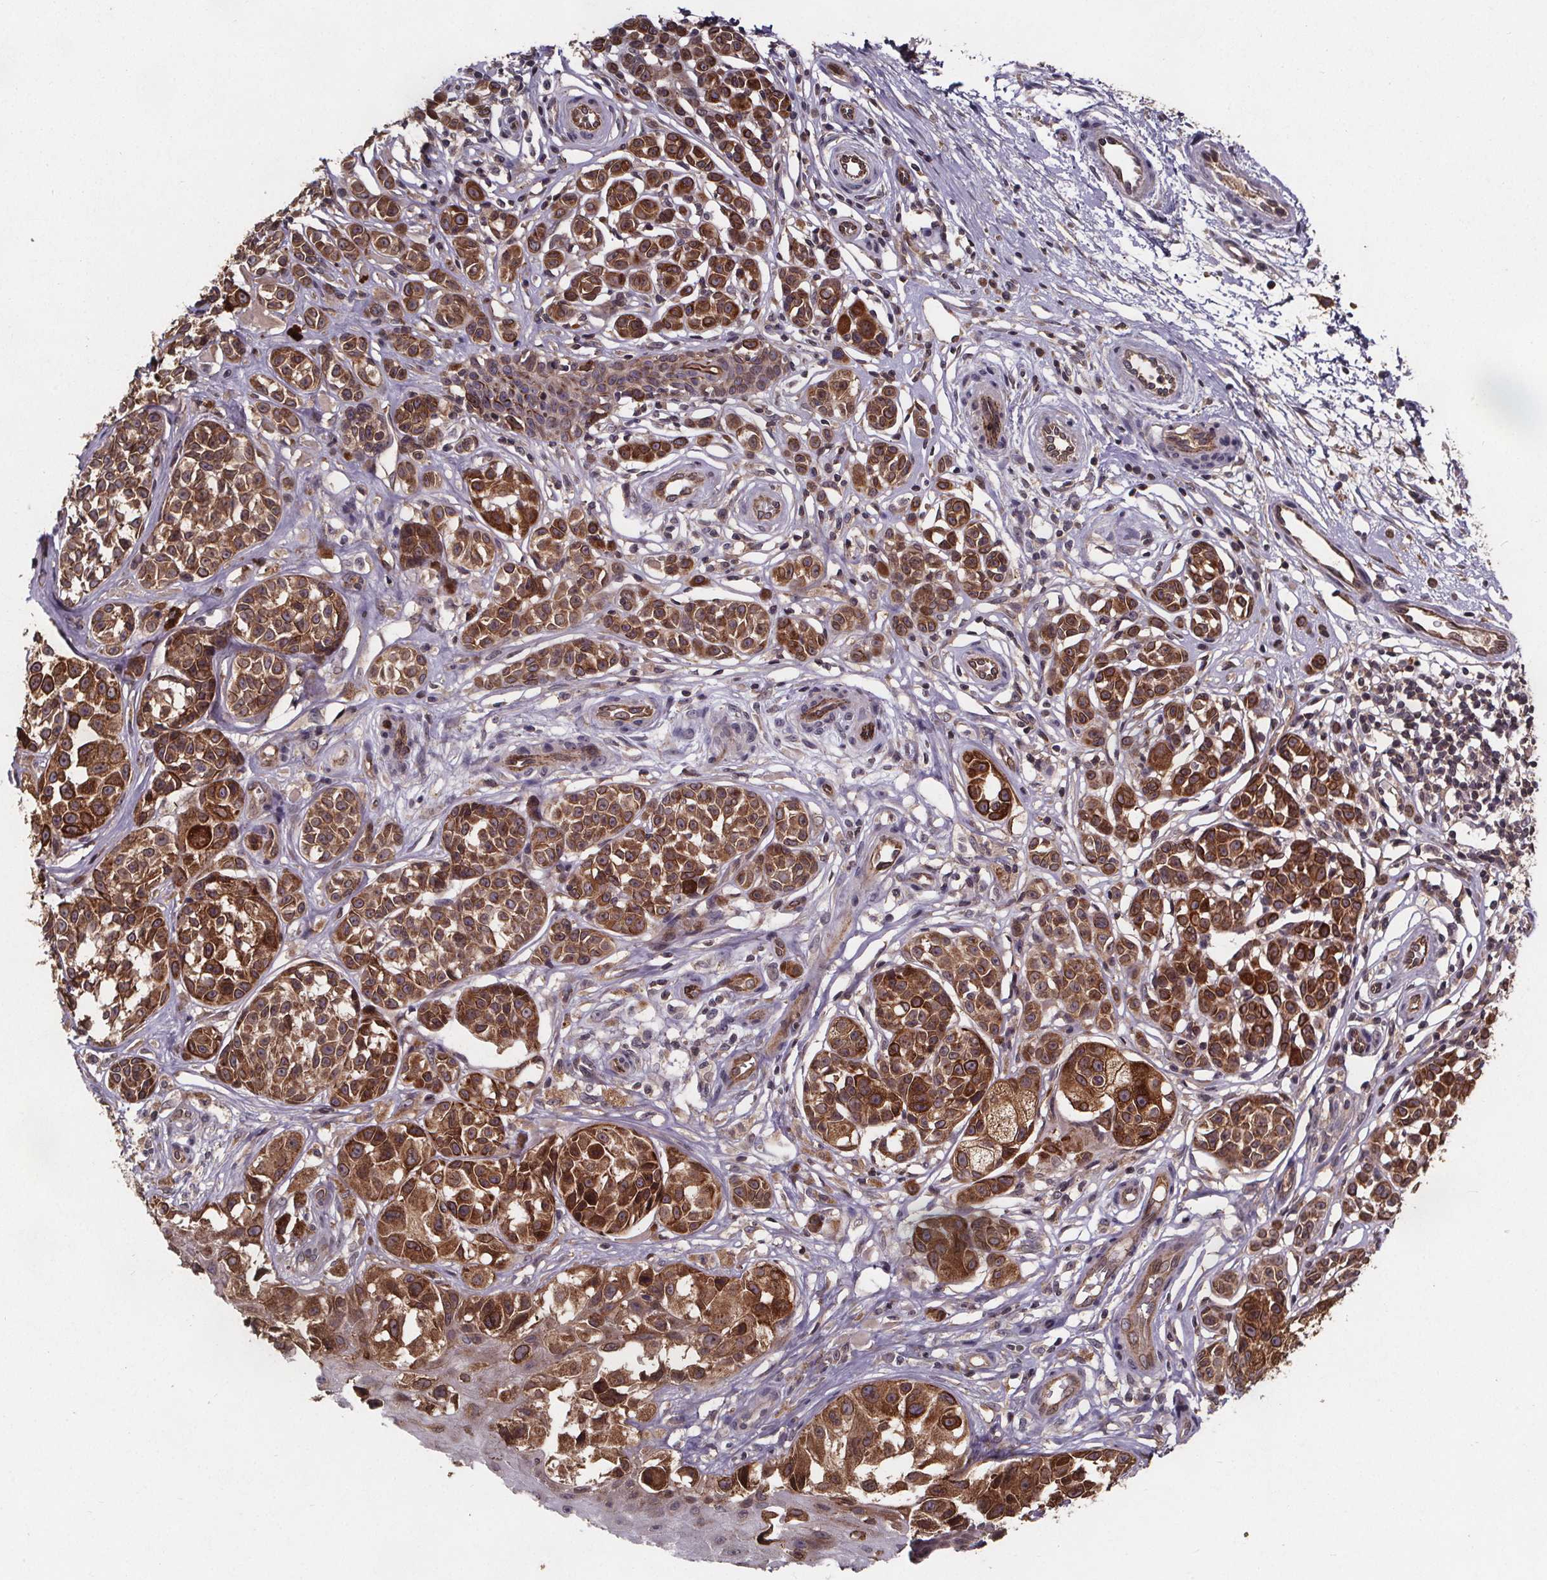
{"staining": {"intensity": "strong", "quantity": ">75%", "location": "cytoplasmic/membranous"}, "tissue": "melanoma", "cell_type": "Tumor cells", "image_type": "cancer", "snomed": [{"axis": "morphology", "description": "Malignant melanoma, NOS"}, {"axis": "topography", "description": "Skin"}], "caption": "Immunohistochemistry (IHC) (DAB (3,3'-diaminobenzidine)) staining of melanoma reveals strong cytoplasmic/membranous protein positivity in approximately >75% of tumor cells.", "gene": "FASTKD3", "patient": {"sex": "female", "age": 90}}